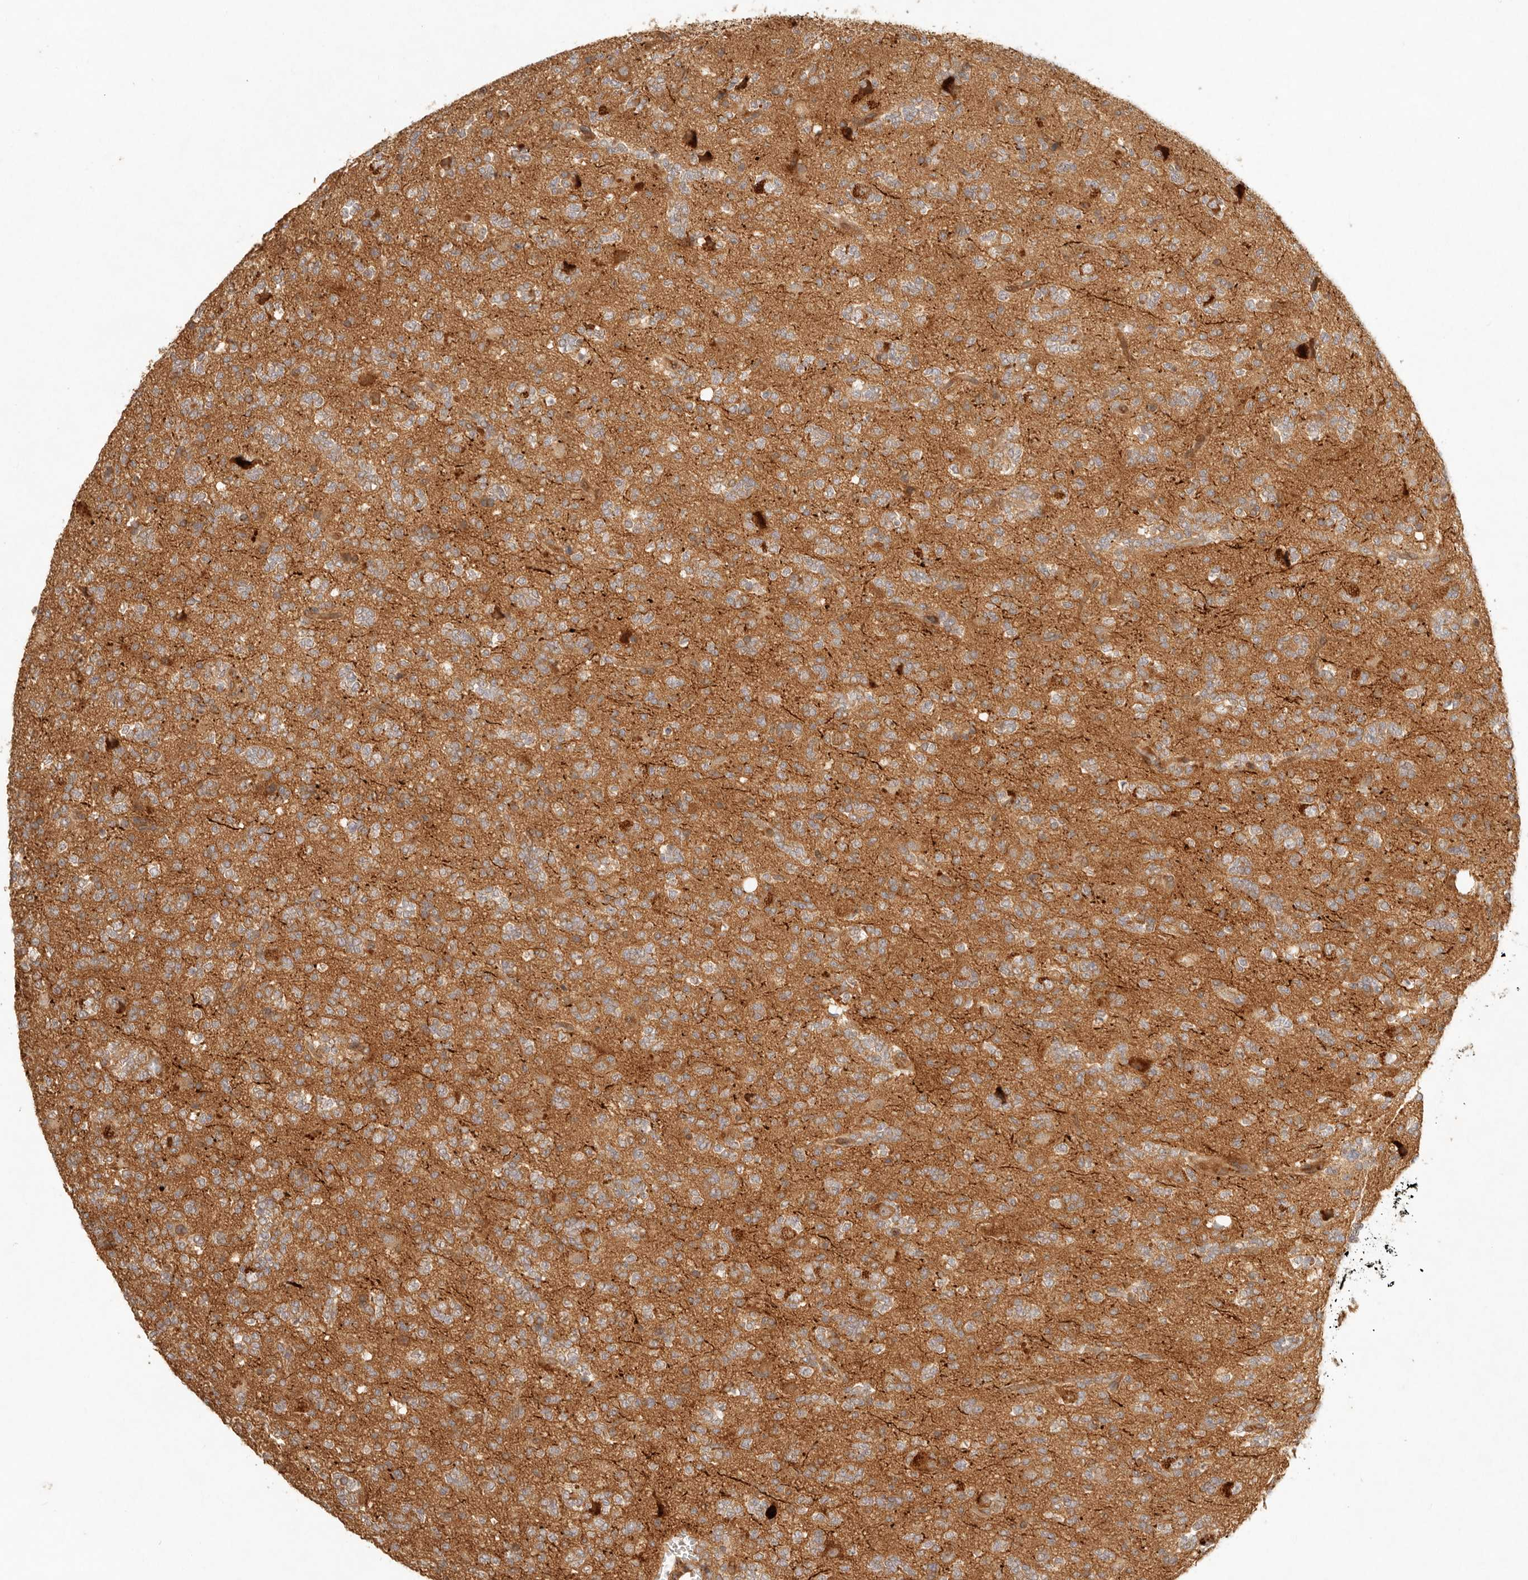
{"staining": {"intensity": "weak", "quantity": "25%-75%", "location": "cytoplasmic/membranous"}, "tissue": "glioma", "cell_type": "Tumor cells", "image_type": "cancer", "snomed": [{"axis": "morphology", "description": "Glioma, malignant, High grade"}, {"axis": "topography", "description": "Brain"}], "caption": "Immunohistochemistry histopathology image of neoplastic tissue: human glioma stained using IHC exhibits low levels of weak protein expression localized specifically in the cytoplasmic/membranous of tumor cells, appearing as a cytoplasmic/membranous brown color.", "gene": "ANKRD61", "patient": {"sex": "female", "age": 62}}